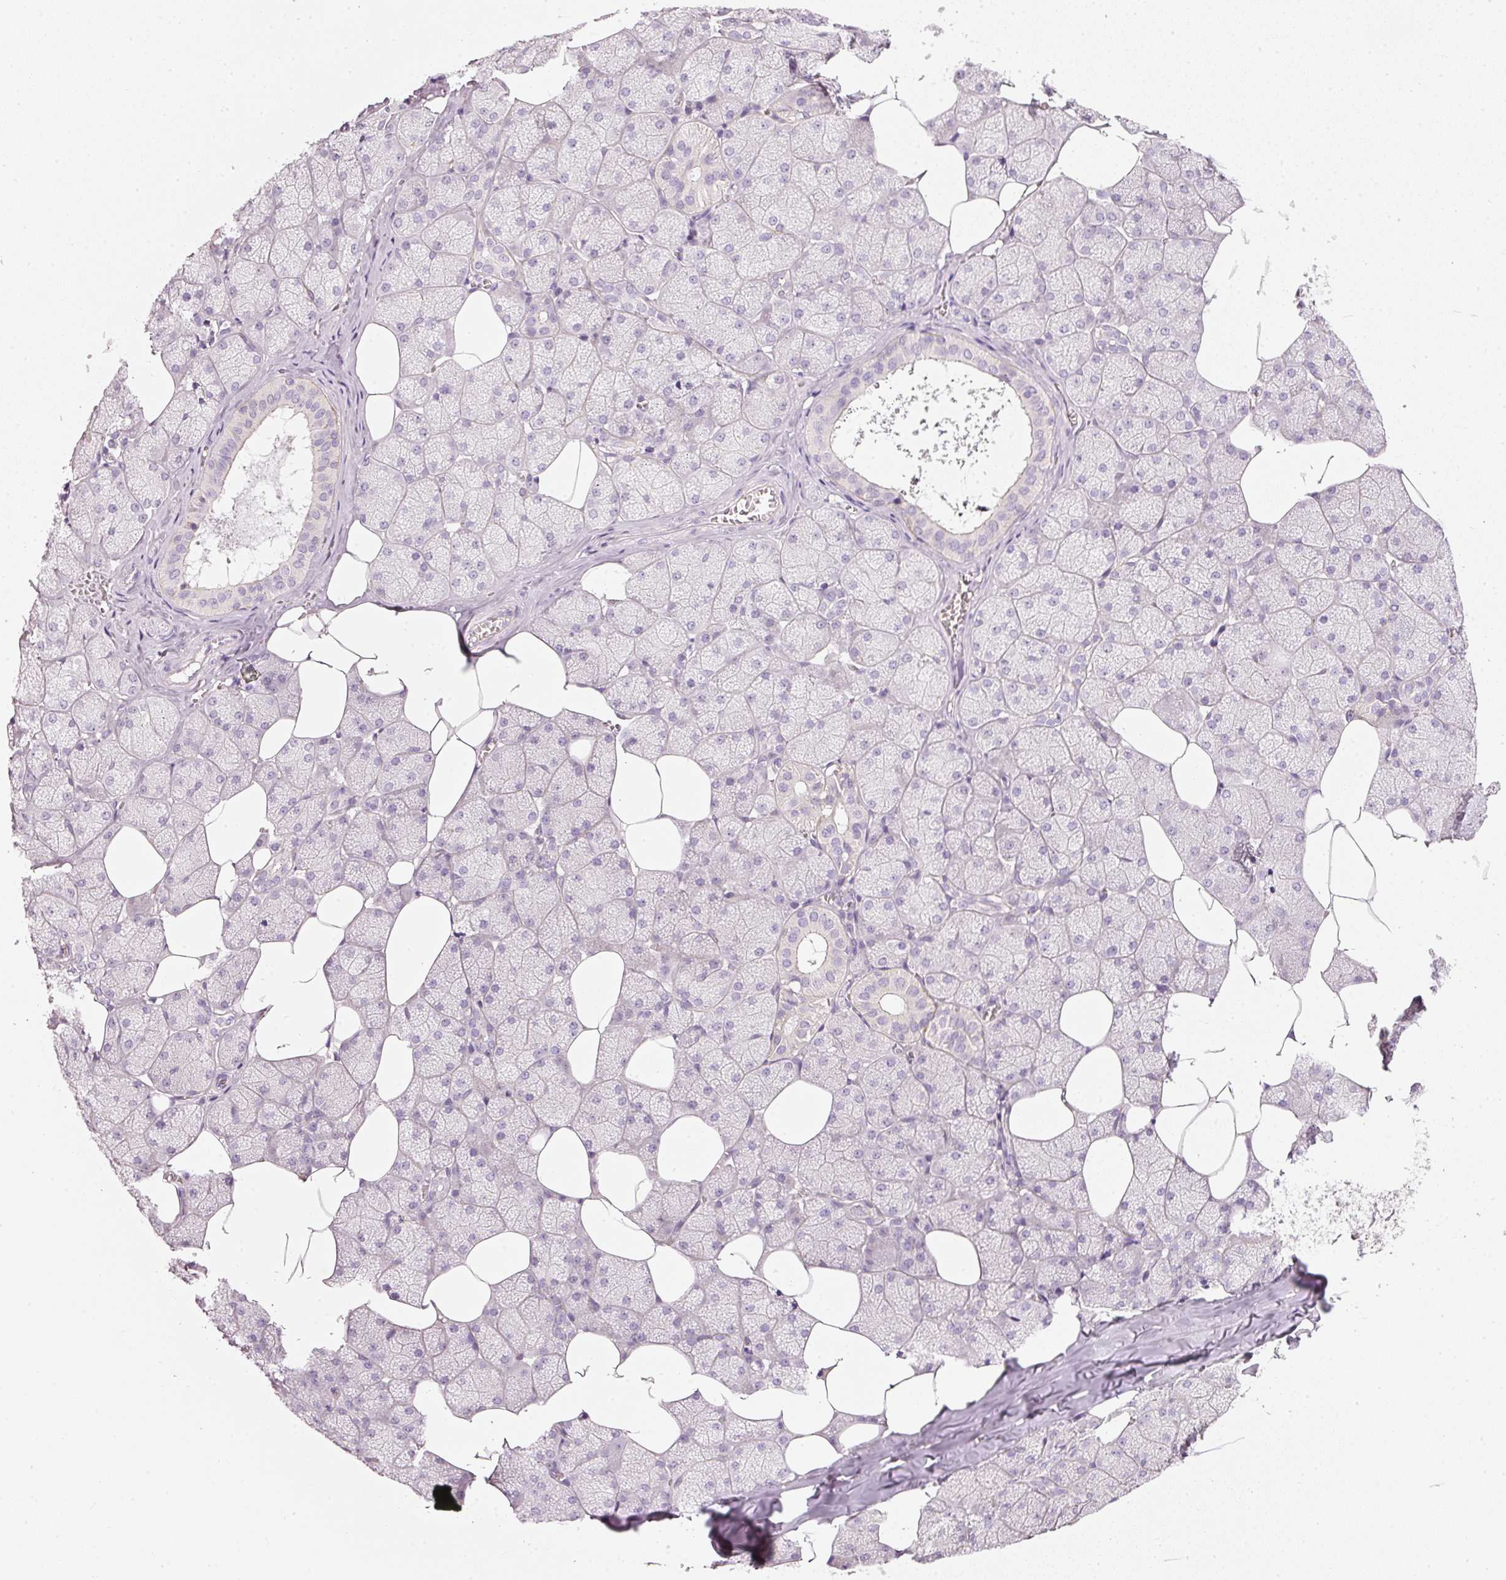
{"staining": {"intensity": "negative", "quantity": "none", "location": "none"}, "tissue": "salivary gland", "cell_type": "Glandular cells", "image_type": "normal", "snomed": [{"axis": "morphology", "description": "Normal tissue, NOS"}, {"axis": "topography", "description": "Salivary gland"}, {"axis": "topography", "description": "Peripheral nerve tissue"}], "caption": "Immunohistochemistry micrograph of benign salivary gland: salivary gland stained with DAB demonstrates no significant protein positivity in glandular cells. (DAB IHC with hematoxylin counter stain).", "gene": "OSR2", "patient": {"sex": "male", "age": 38}}